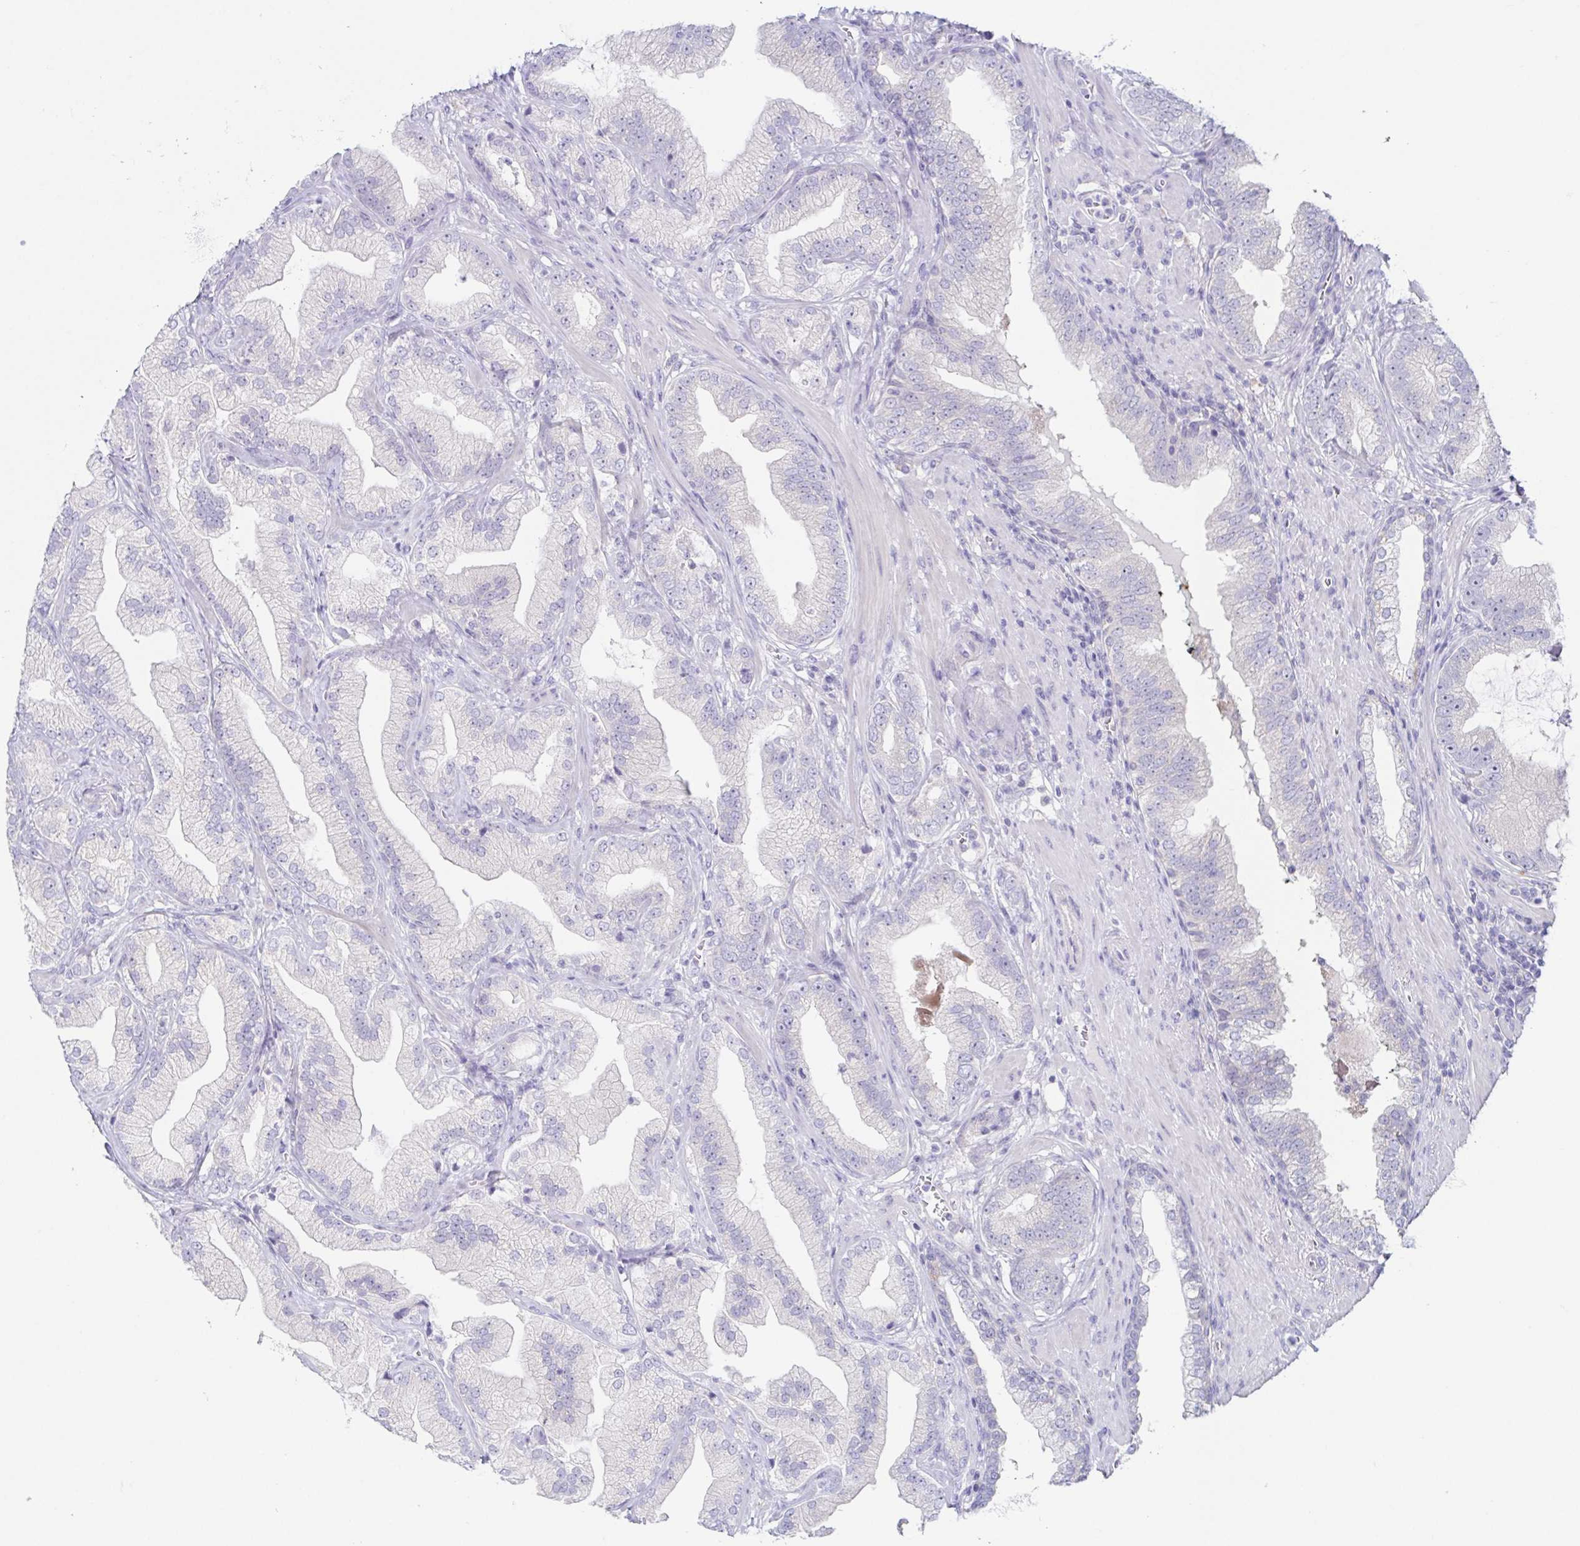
{"staining": {"intensity": "negative", "quantity": "none", "location": "none"}, "tissue": "prostate cancer", "cell_type": "Tumor cells", "image_type": "cancer", "snomed": [{"axis": "morphology", "description": "Adenocarcinoma, Low grade"}, {"axis": "topography", "description": "Prostate"}], "caption": "This is an IHC image of human adenocarcinoma (low-grade) (prostate). There is no positivity in tumor cells.", "gene": "HTR2A", "patient": {"sex": "male", "age": 62}}